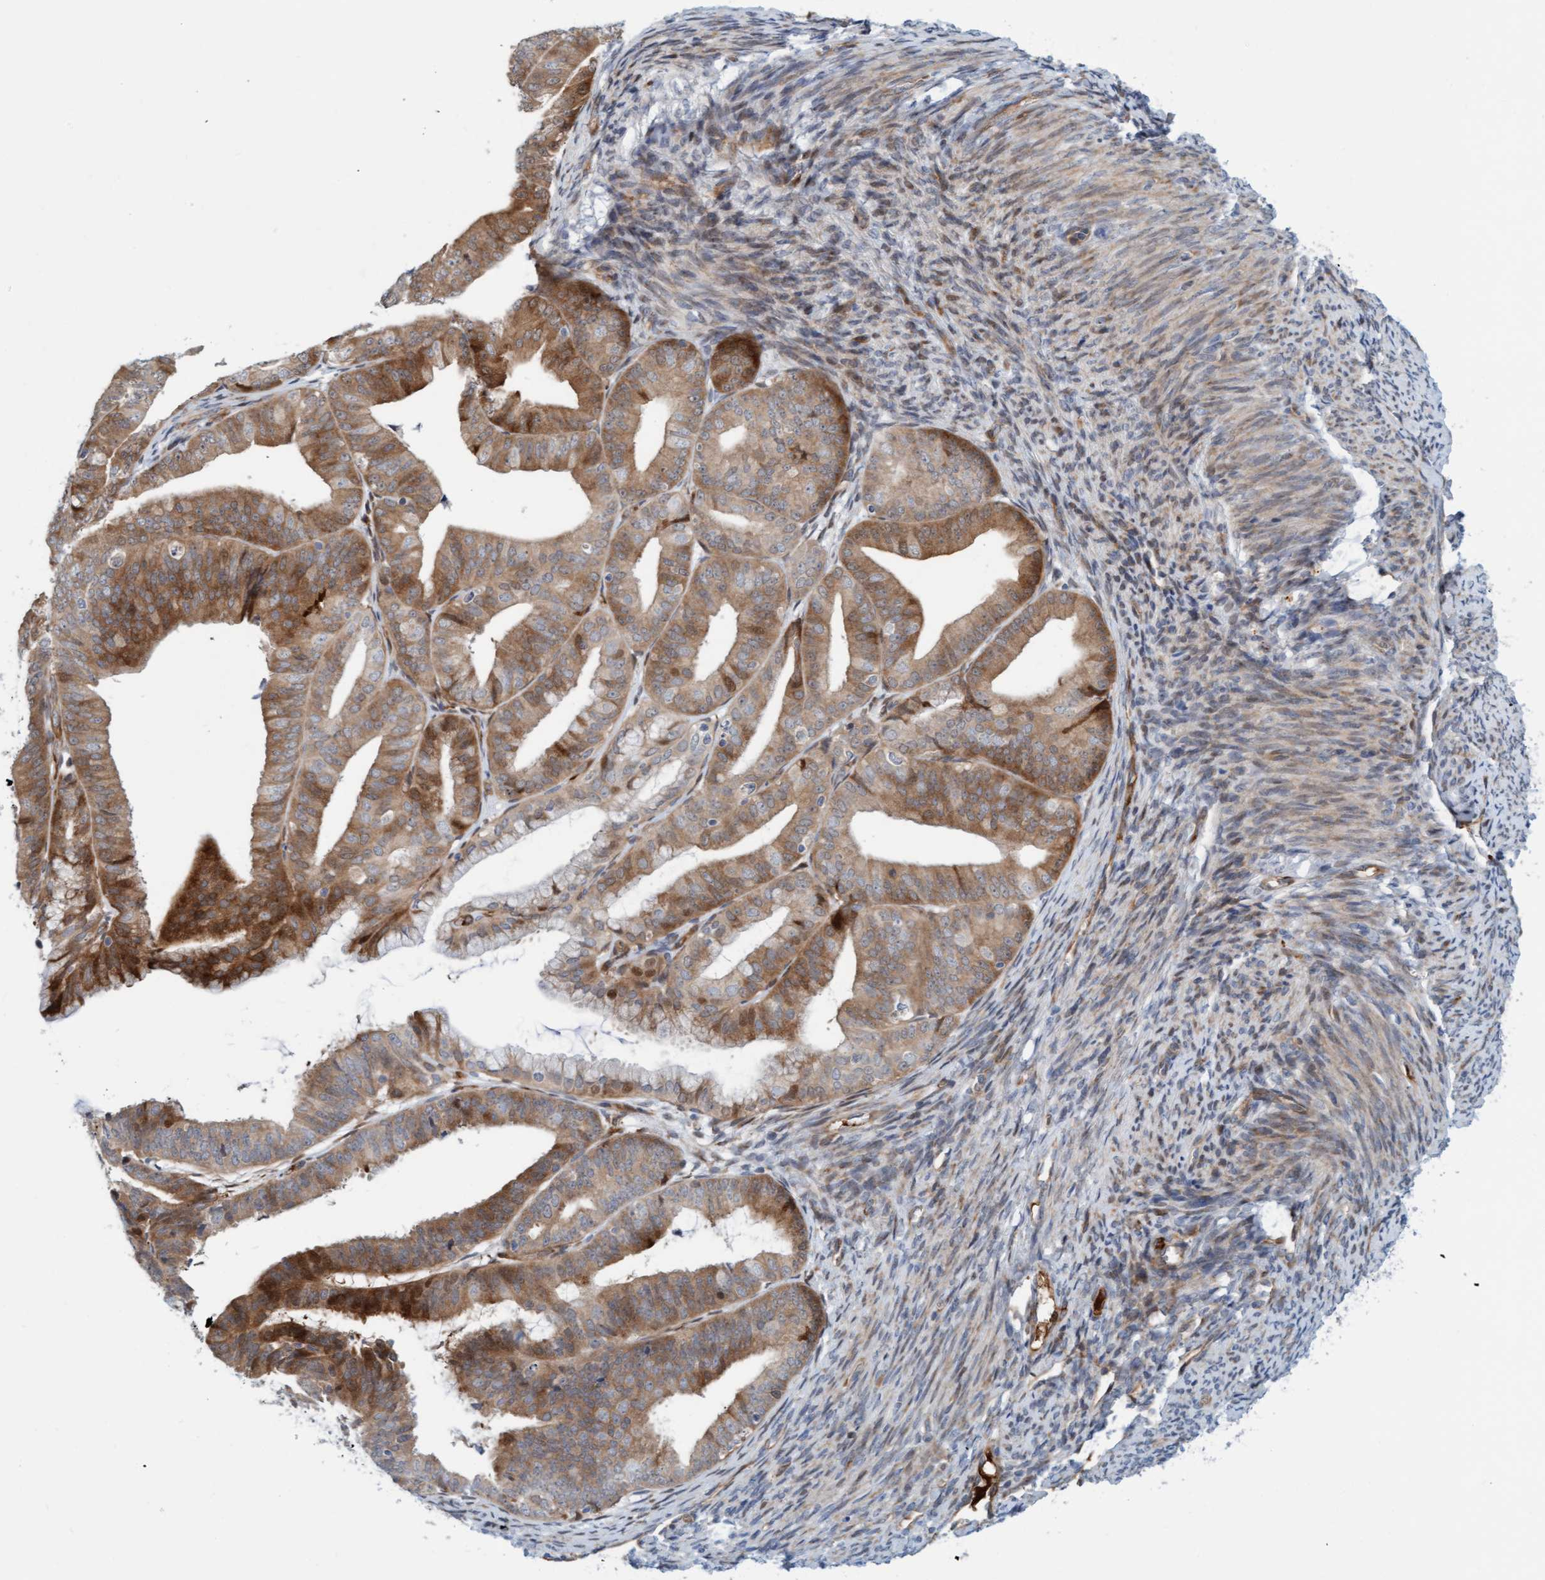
{"staining": {"intensity": "moderate", "quantity": ">75%", "location": "cytoplasmic/membranous"}, "tissue": "endometrial cancer", "cell_type": "Tumor cells", "image_type": "cancer", "snomed": [{"axis": "morphology", "description": "Adenocarcinoma, NOS"}, {"axis": "topography", "description": "Endometrium"}], "caption": "Protein expression analysis of human adenocarcinoma (endometrial) reveals moderate cytoplasmic/membranous positivity in about >75% of tumor cells.", "gene": "EIF4EBP1", "patient": {"sex": "female", "age": 63}}